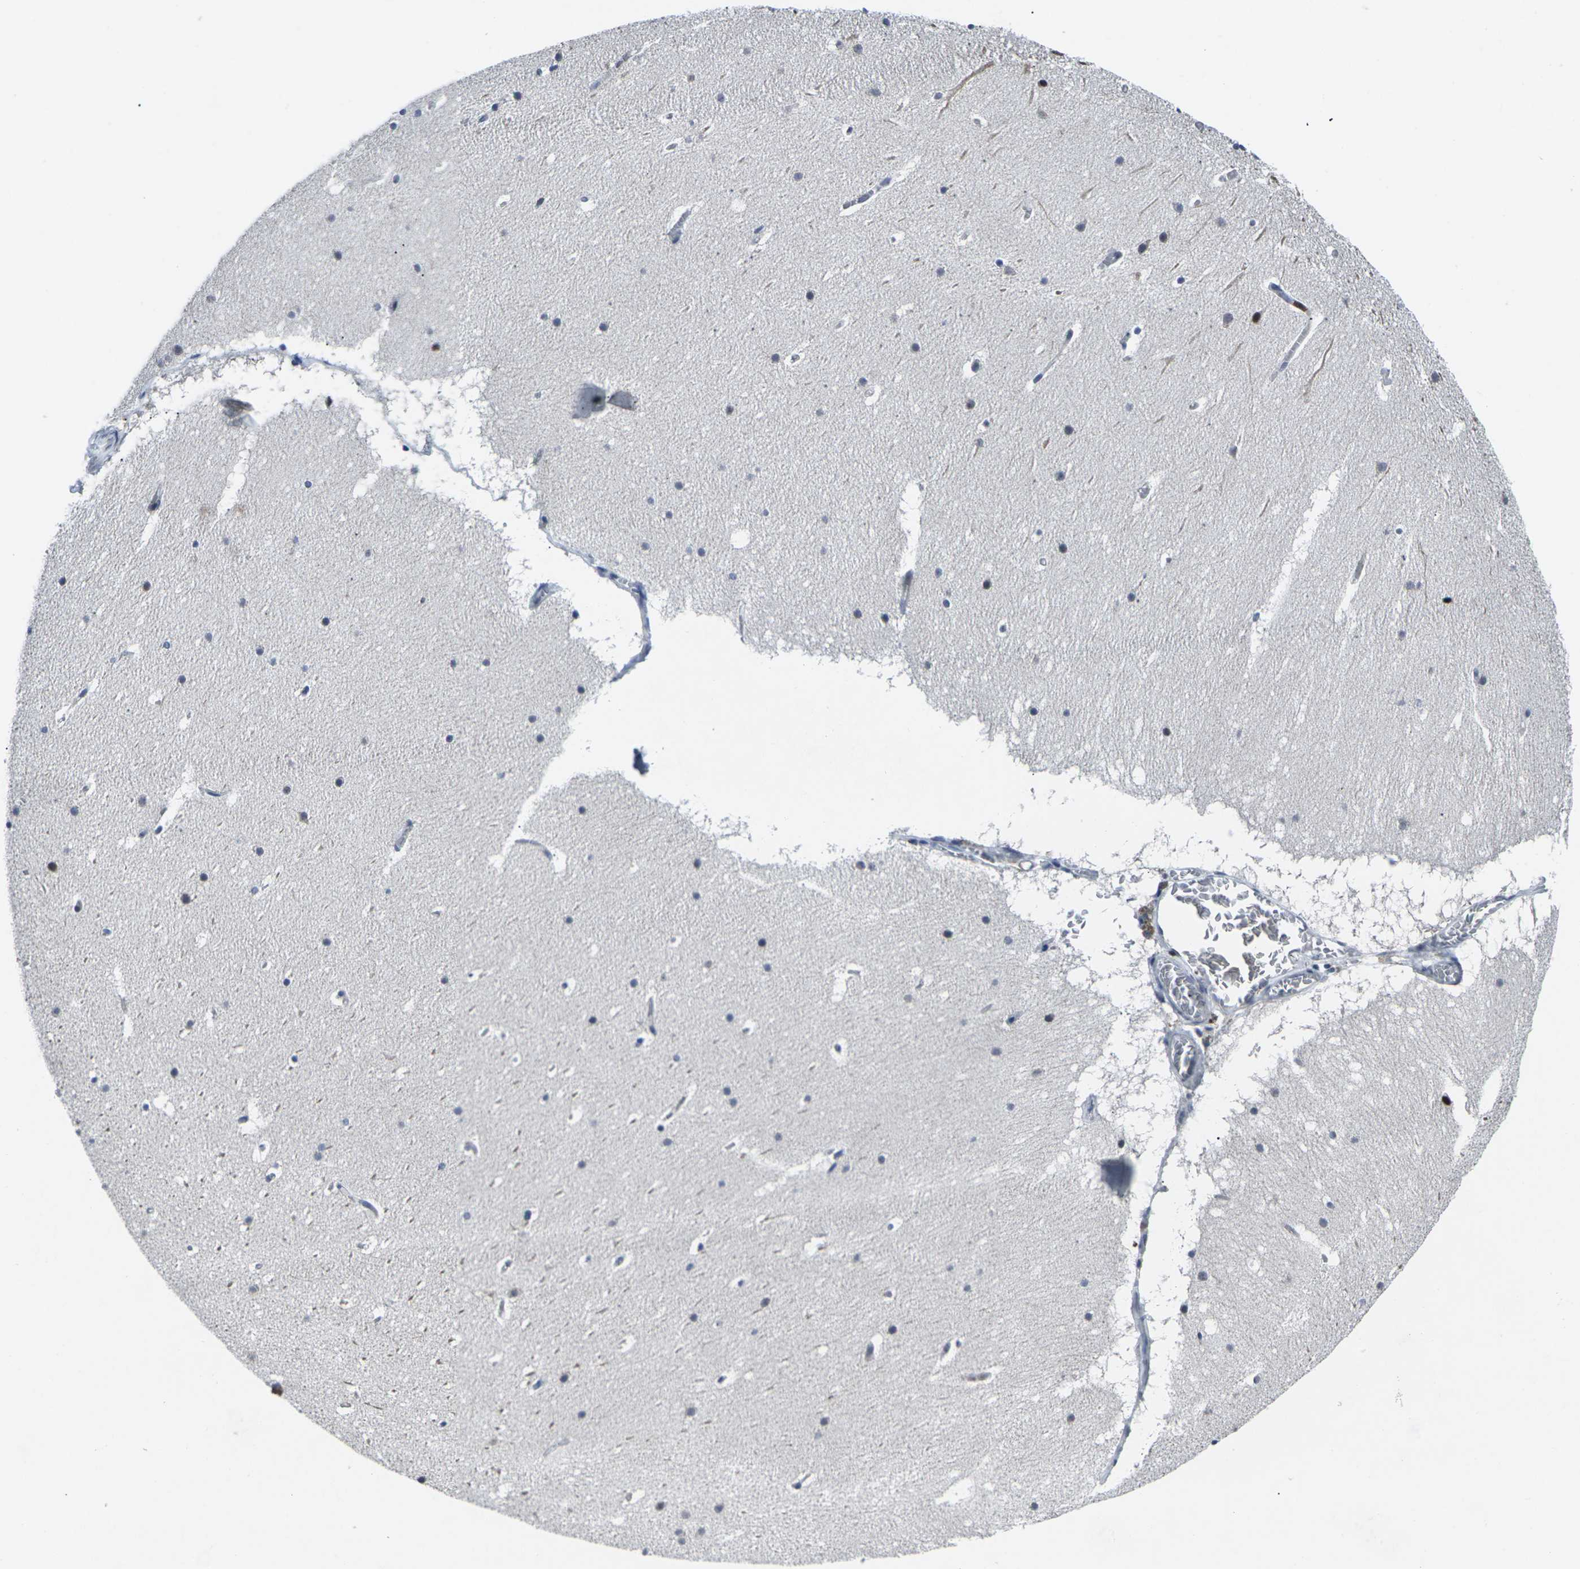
{"staining": {"intensity": "negative", "quantity": "none", "location": "none"}, "tissue": "cerebellum", "cell_type": "Cells in granular layer", "image_type": "normal", "snomed": [{"axis": "morphology", "description": "Normal tissue, NOS"}, {"axis": "topography", "description": "Cerebellum"}], "caption": "High magnification brightfield microscopy of benign cerebellum stained with DAB (brown) and counterstained with hematoxylin (blue): cells in granular layer show no significant positivity. (Stains: DAB immunohistochemistry (IHC) with hematoxylin counter stain, Microscopy: brightfield microscopy at high magnification).", "gene": "STAT4", "patient": {"sex": "male", "age": 45}}